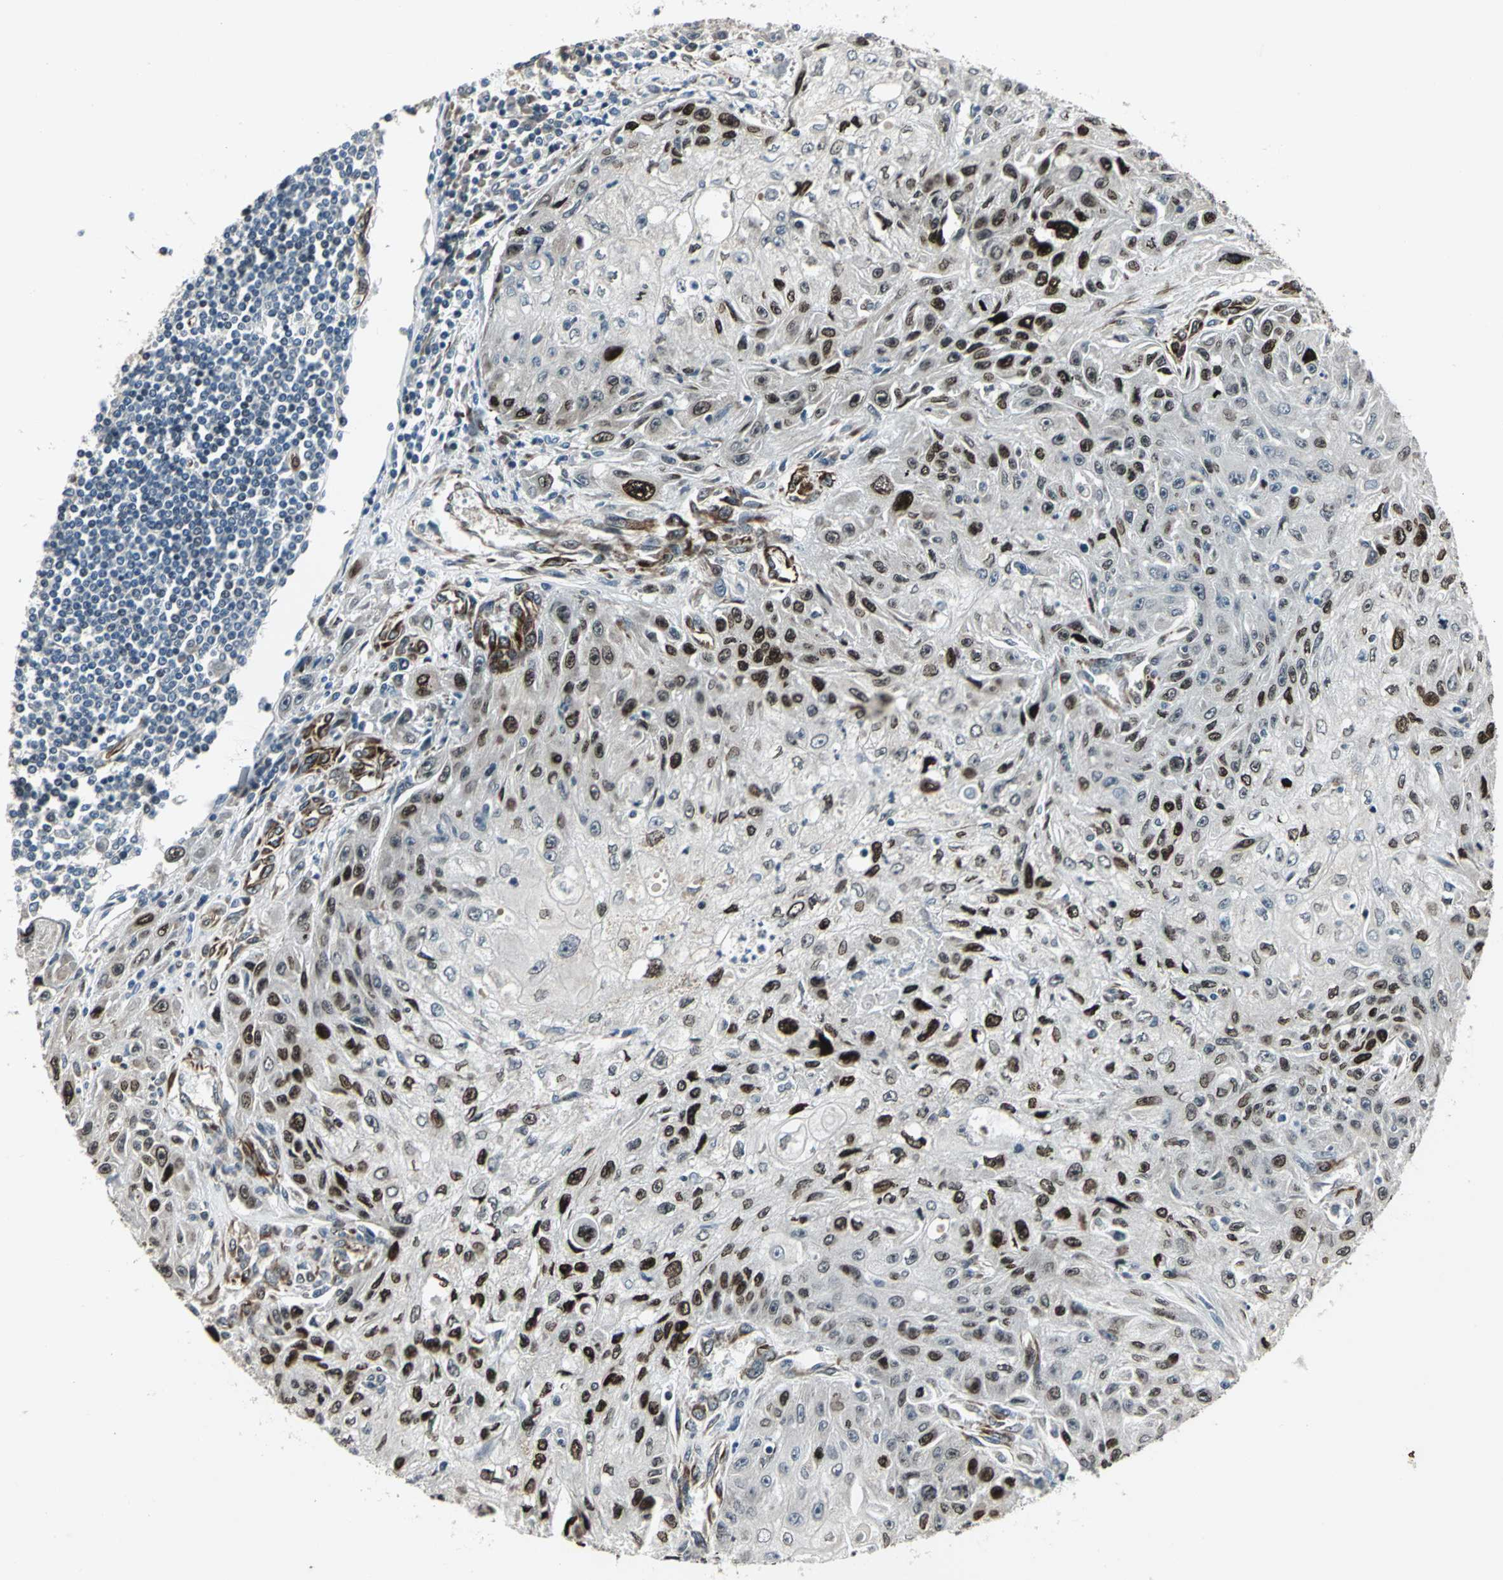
{"staining": {"intensity": "strong", "quantity": "25%-75%", "location": "cytoplasmic/membranous,nuclear"}, "tissue": "skin cancer", "cell_type": "Tumor cells", "image_type": "cancer", "snomed": [{"axis": "morphology", "description": "Squamous cell carcinoma, NOS"}, {"axis": "topography", "description": "Skin"}], "caption": "The histopathology image demonstrates a brown stain indicating the presence of a protein in the cytoplasmic/membranous and nuclear of tumor cells in squamous cell carcinoma (skin). The protein is stained brown, and the nuclei are stained in blue (DAB (3,3'-diaminobenzidine) IHC with brightfield microscopy, high magnification).", "gene": "EXD2", "patient": {"sex": "male", "age": 75}}